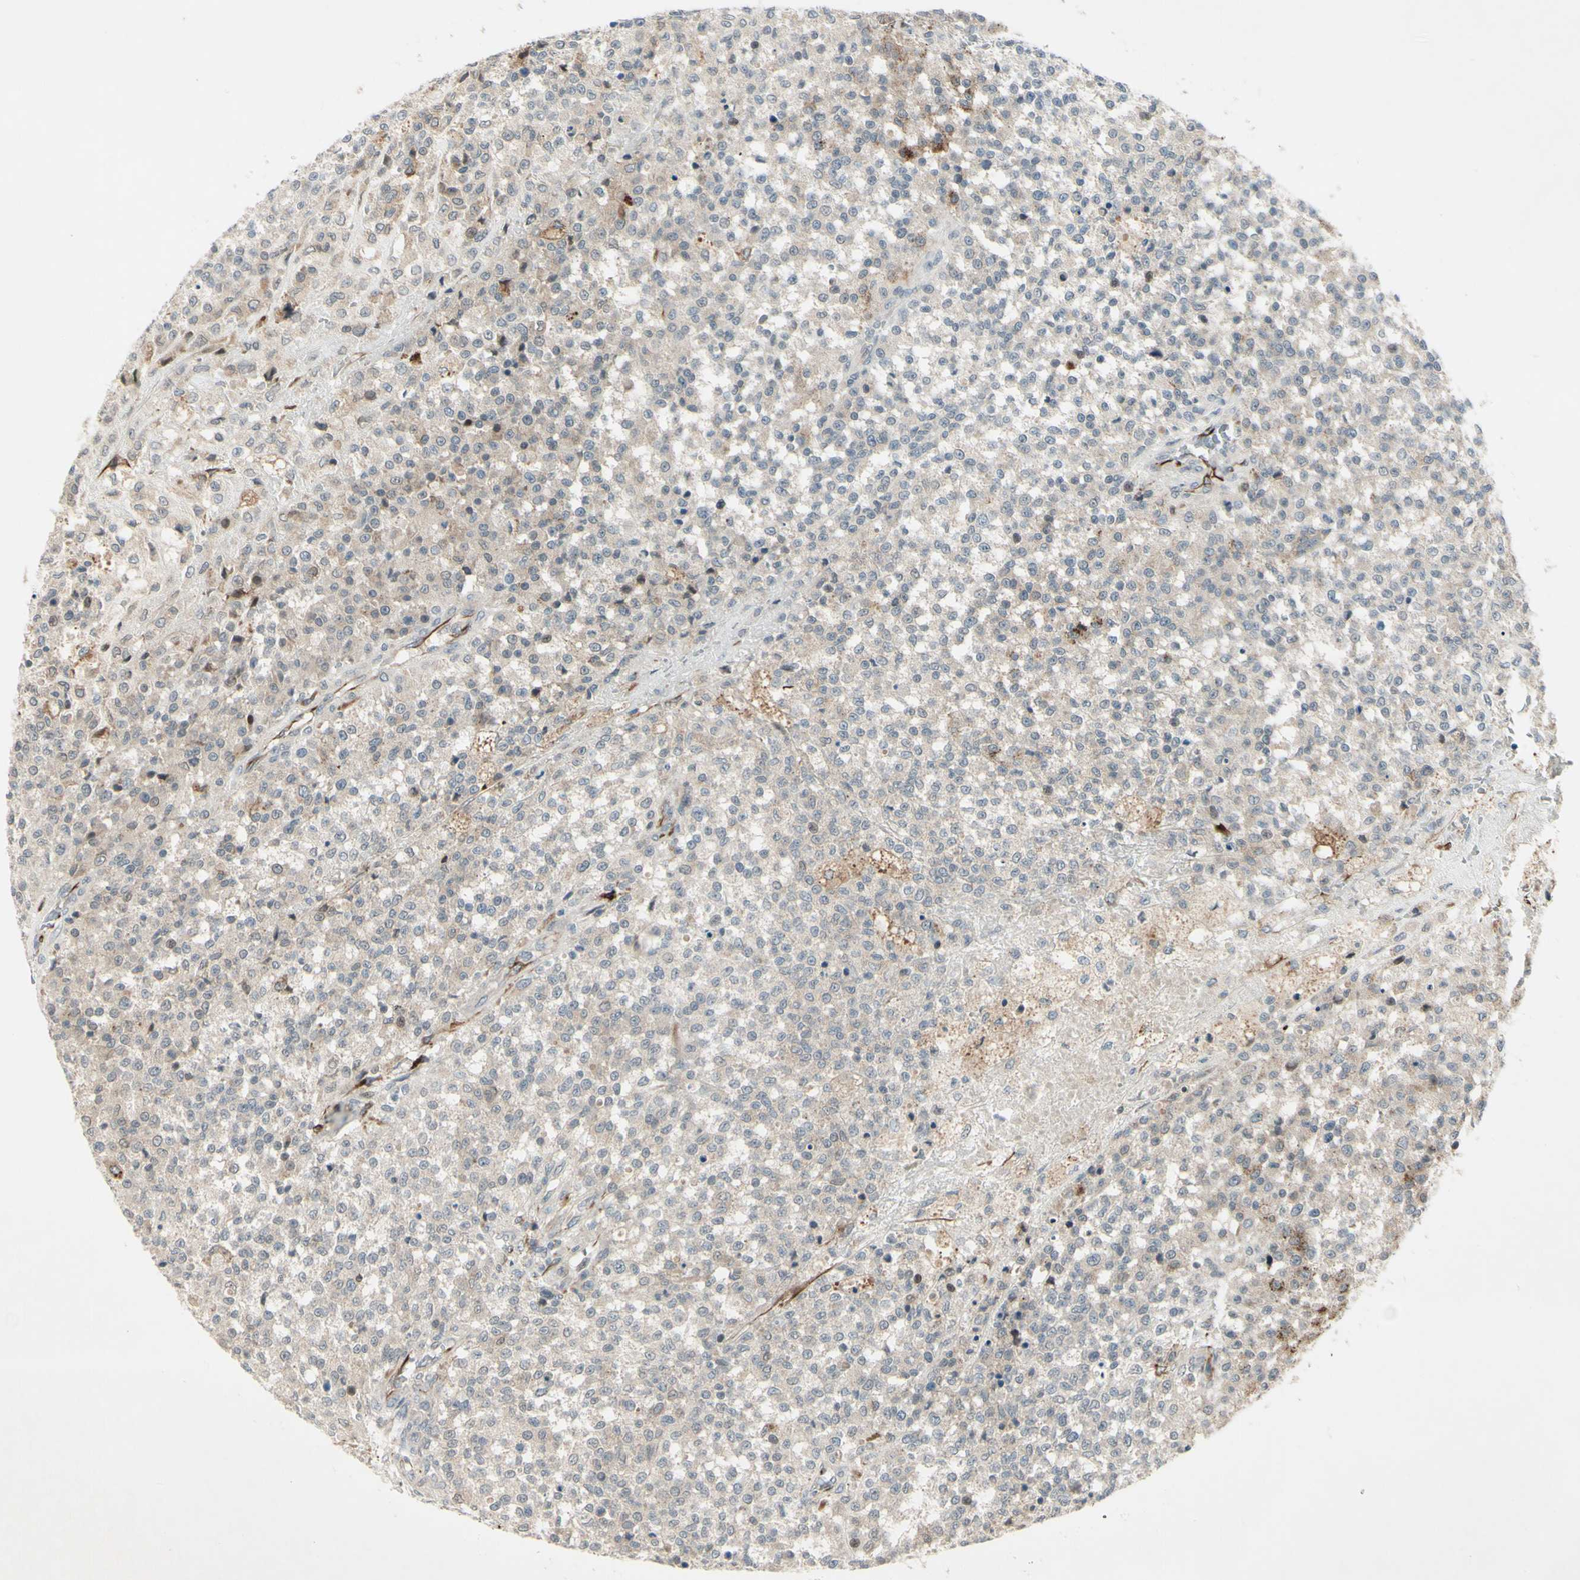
{"staining": {"intensity": "weak", "quantity": "<25%", "location": "cytoplasmic/membranous"}, "tissue": "testis cancer", "cell_type": "Tumor cells", "image_type": "cancer", "snomed": [{"axis": "morphology", "description": "Seminoma, NOS"}, {"axis": "topography", "description": "Testis"}], "caption": "This is a image of immunohistochemistry (IHC) staining of testis cancer, which shows no staining in tumor cells.", "gene": "FGFR2", "patient": {"sex": "male", "age": 59}}